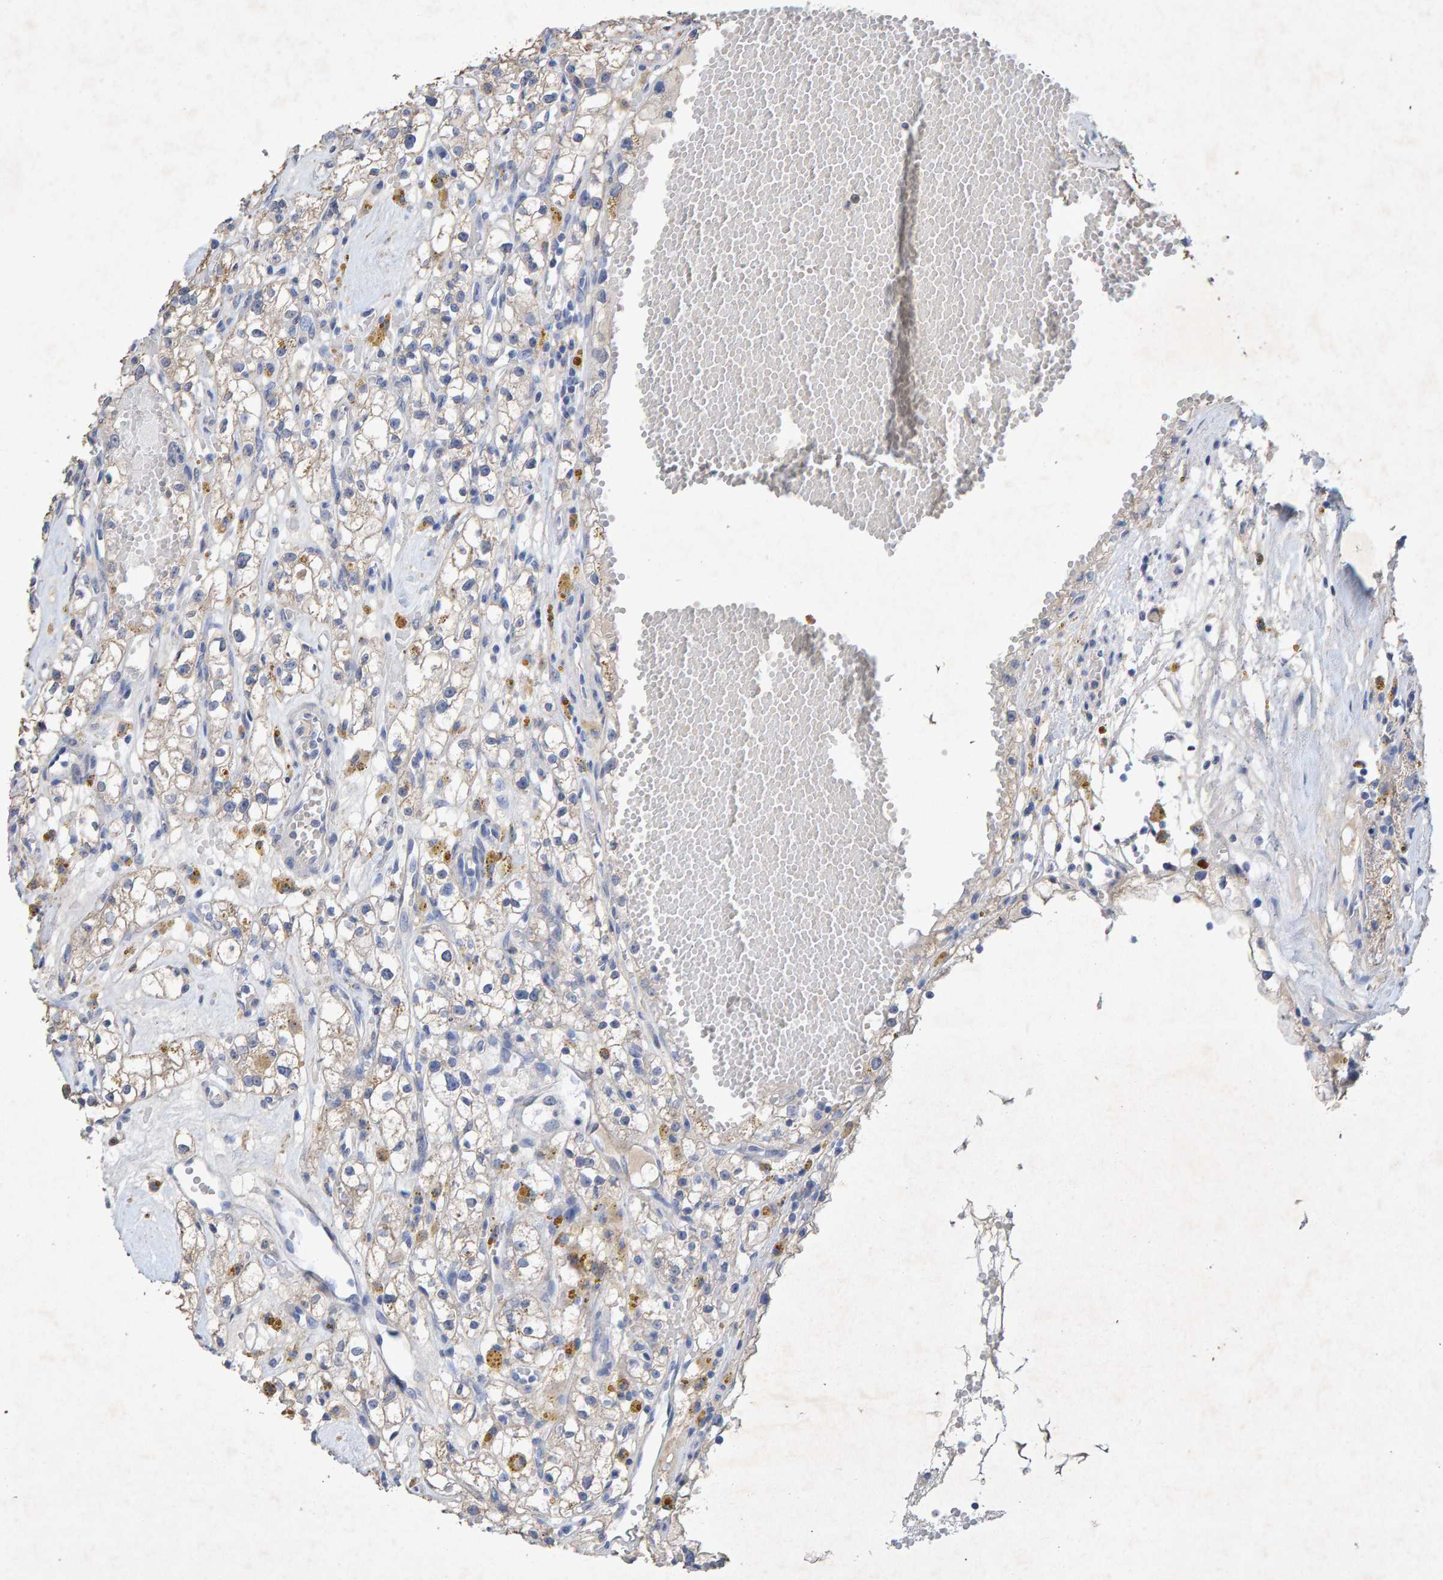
{"staining": {"intensity": "weak", "quantity": "<25%", "location": "cytoplasmic/membranous"}, "tissue": "renal cancer", "cell_type": "Tumor cells", "image_type": "cancer", "snomed": [{"axis": "morphology", "description": "Adenocarcinoma, NOS"}, {"axis": "topography", "description": "Kidney"}], "caption": "Tumor cells are negative for brown protein staining in renal cancer.", "gene": "CTH", "patient": {"sex": "male", "age": 56}}